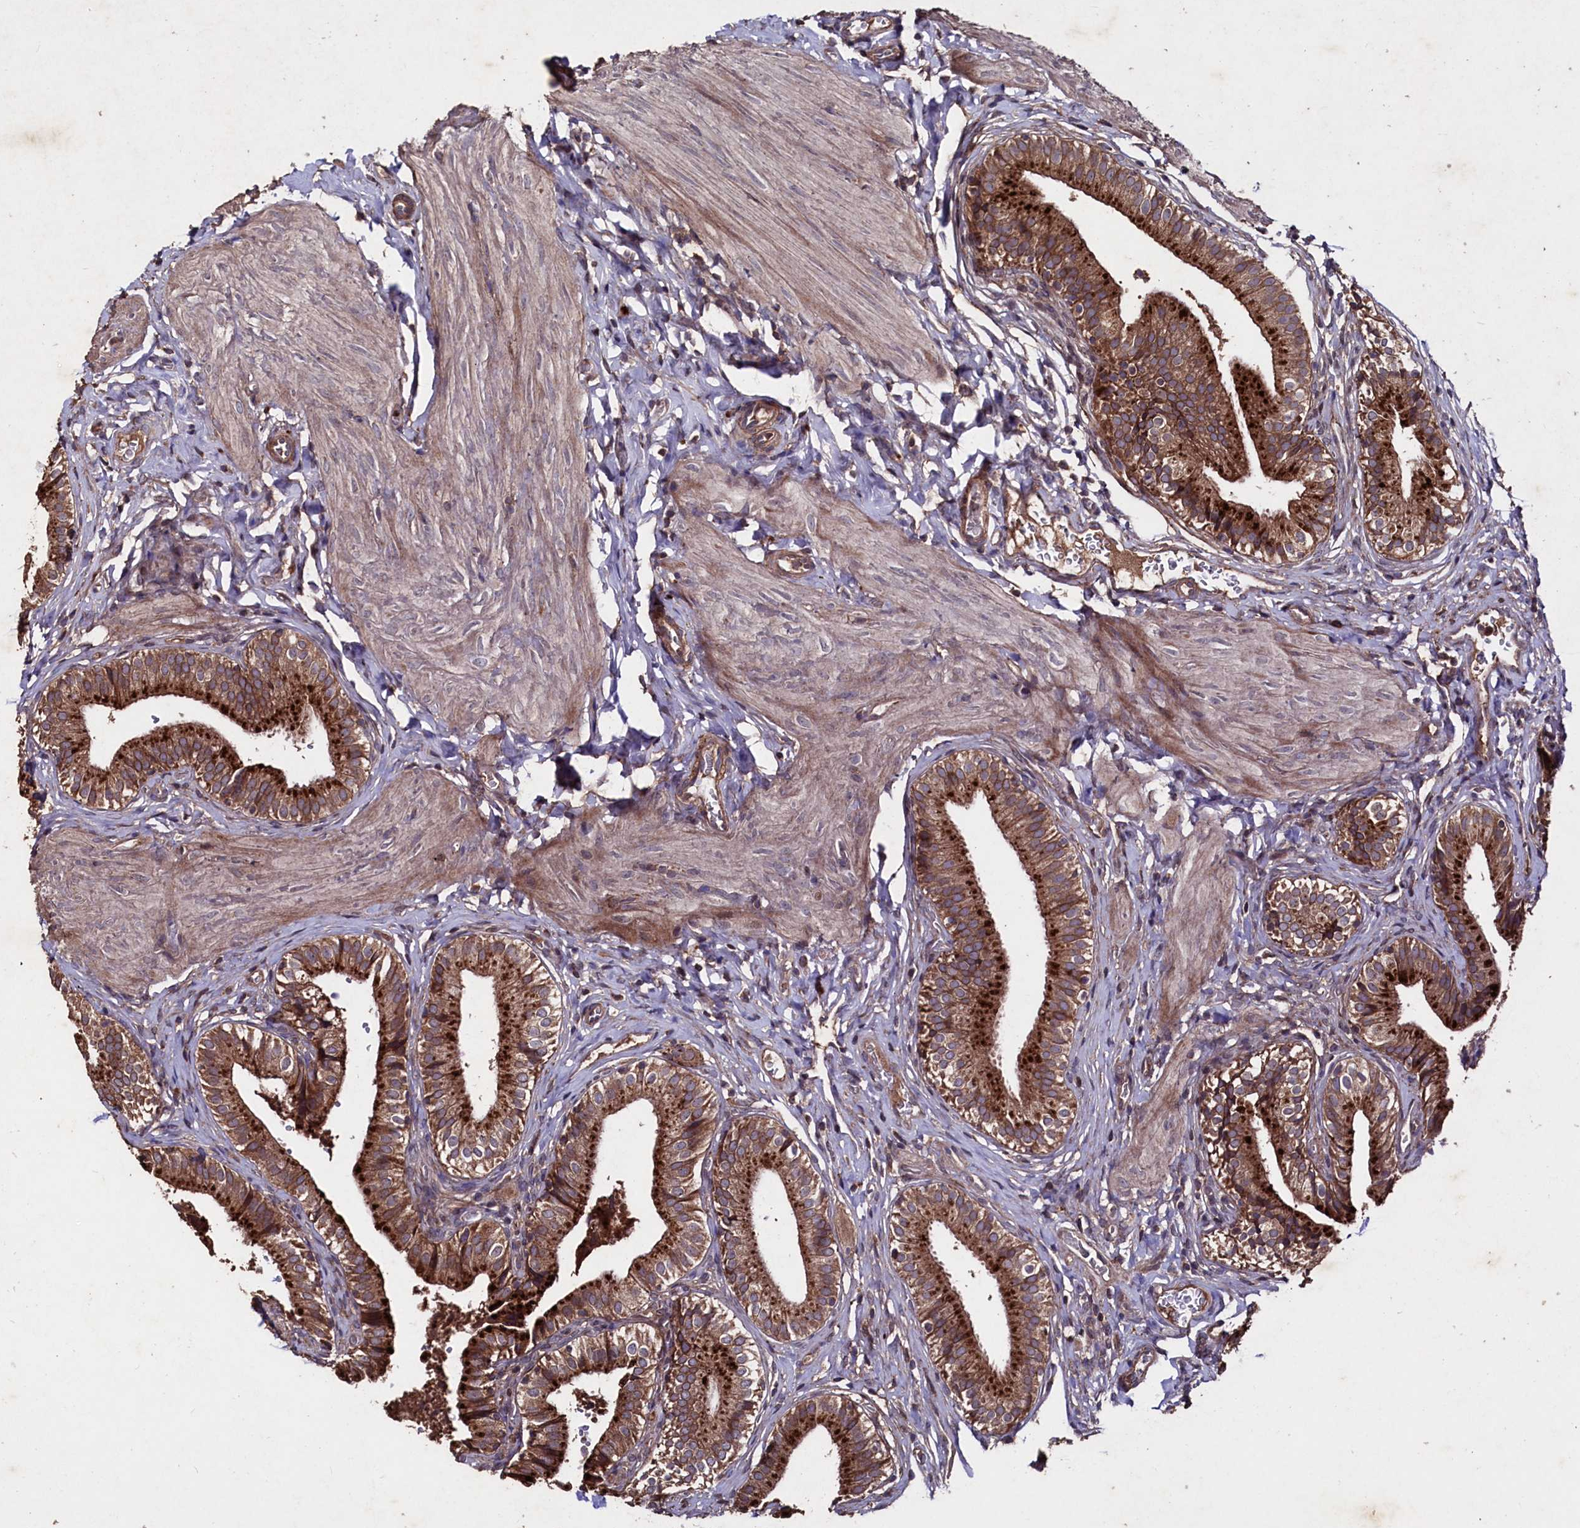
{"staining": {"intensity": "strong", "quantity": ">75%", "location": "cytoplasmic/membranous"}, "tissue": "gallbladder", "cell_type": "Glandular cells", "image_type": "normal", "snomed": [{"axis": "morphology", "description": "Normal tissue, NOS"}, {"axis": "topography", "description": "Gallbladder"}], "caption": "Protein expression by IHC exhibits strong cytoplasmic/membranous positivity in about >75% of glandular cells in benign gallbladder. (Stains: DAB (3,3'-diaminobenzidine) in brown, nuclei in blue, Microscopy: brightfield microscopy at high magnification).", "gene": "MYO1H", "patient": {"sex": "female", "age": 47}}